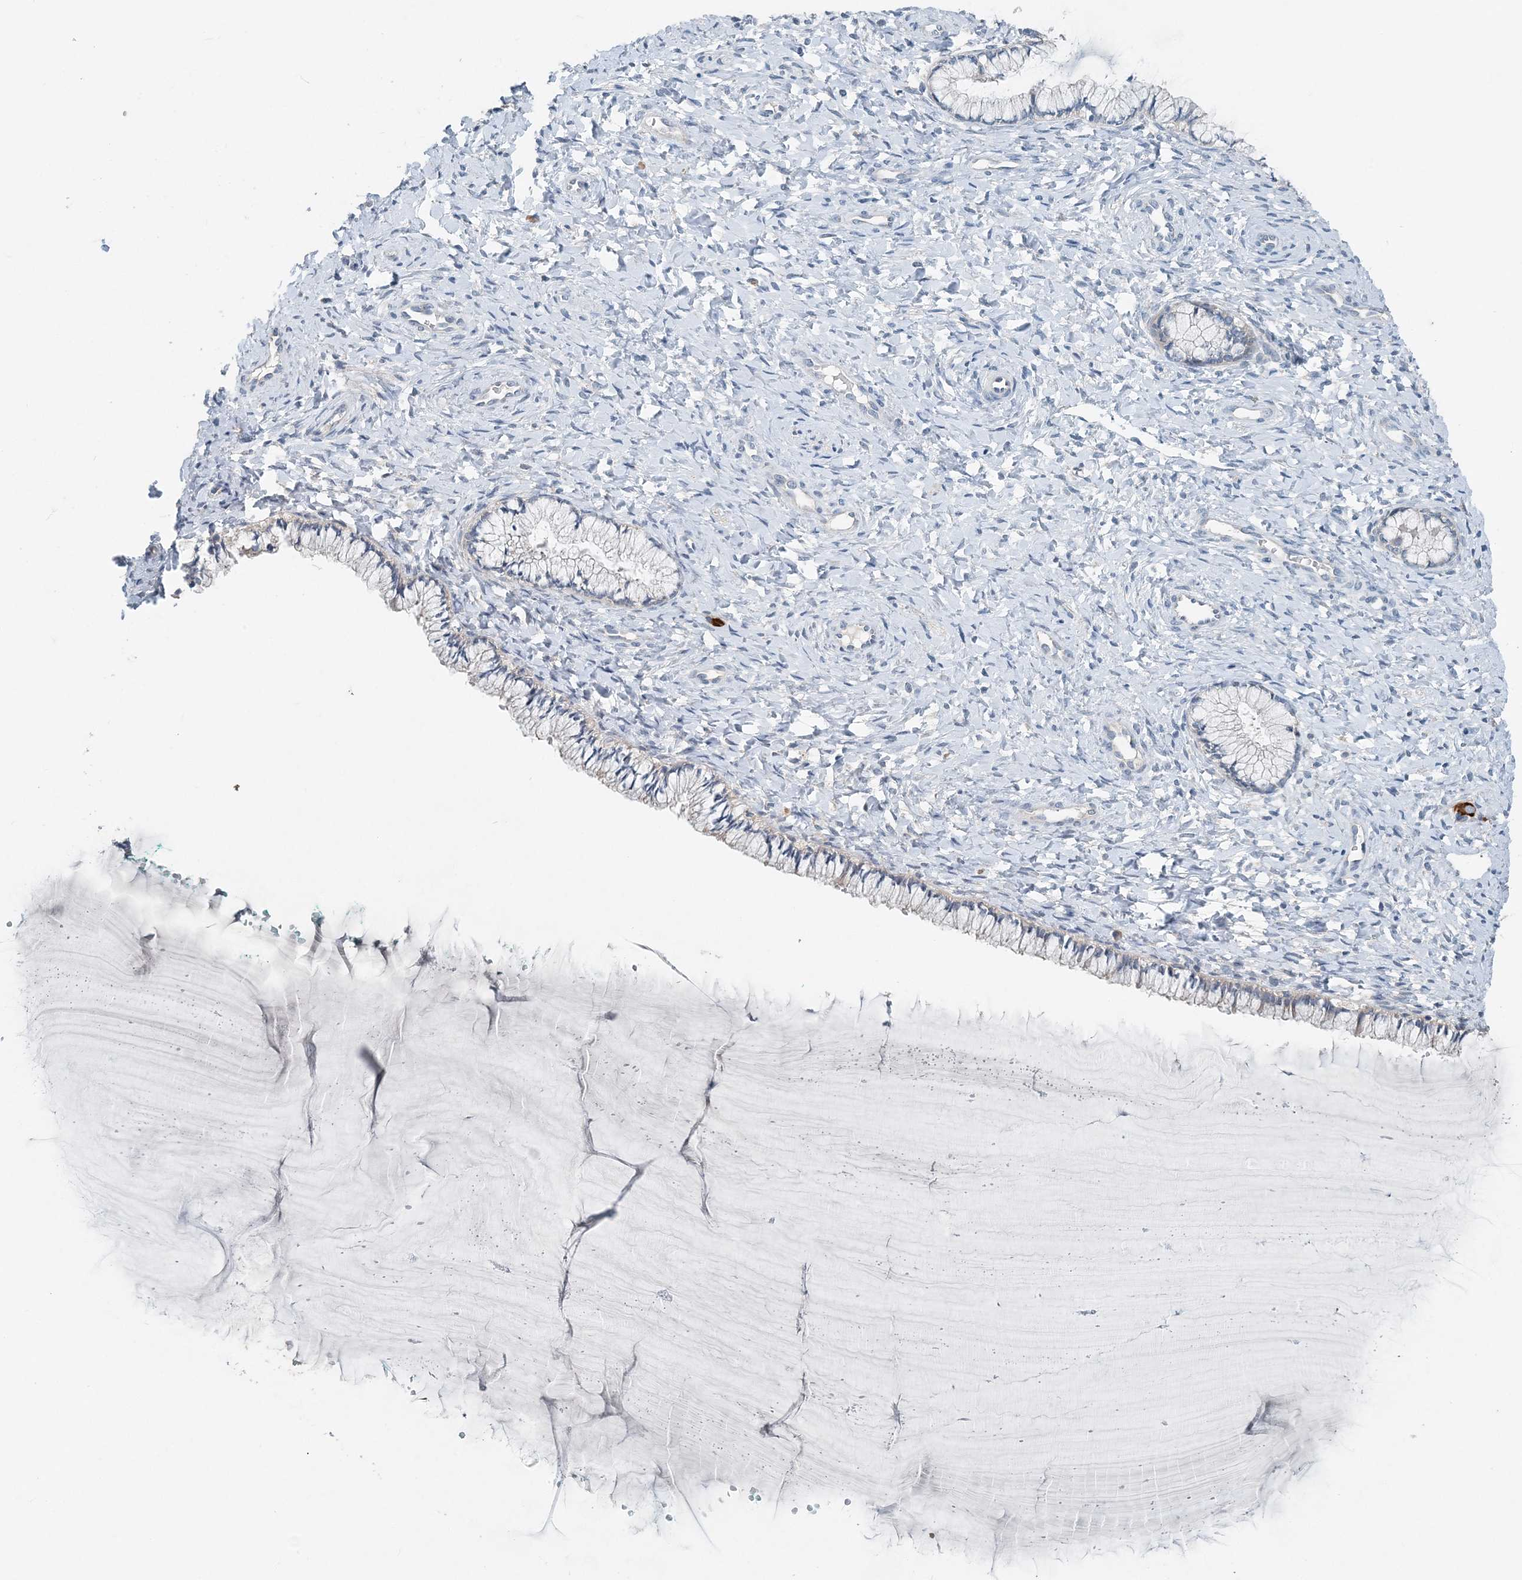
{"staining": {"intensity": "negative", "quantity": "none", "location": "none"}, "tissue": "cervix", "cell_type": "Glandular cells", "image_type": "normal", "snomed": [{"axis": "morphology", "description": "Normal tissue, NOS"}, {"axis": "morphology", "description": "Adenocarcinoma, NOS"}, {"axis": "topography", "description": "Cervix"}], "caption": "This is an IHC histopathology image of unremarkable human cervix. There is no staining in glandular cells.", "gene": "EEF1A2", "patient": {"sex": "female", "age": 29}}